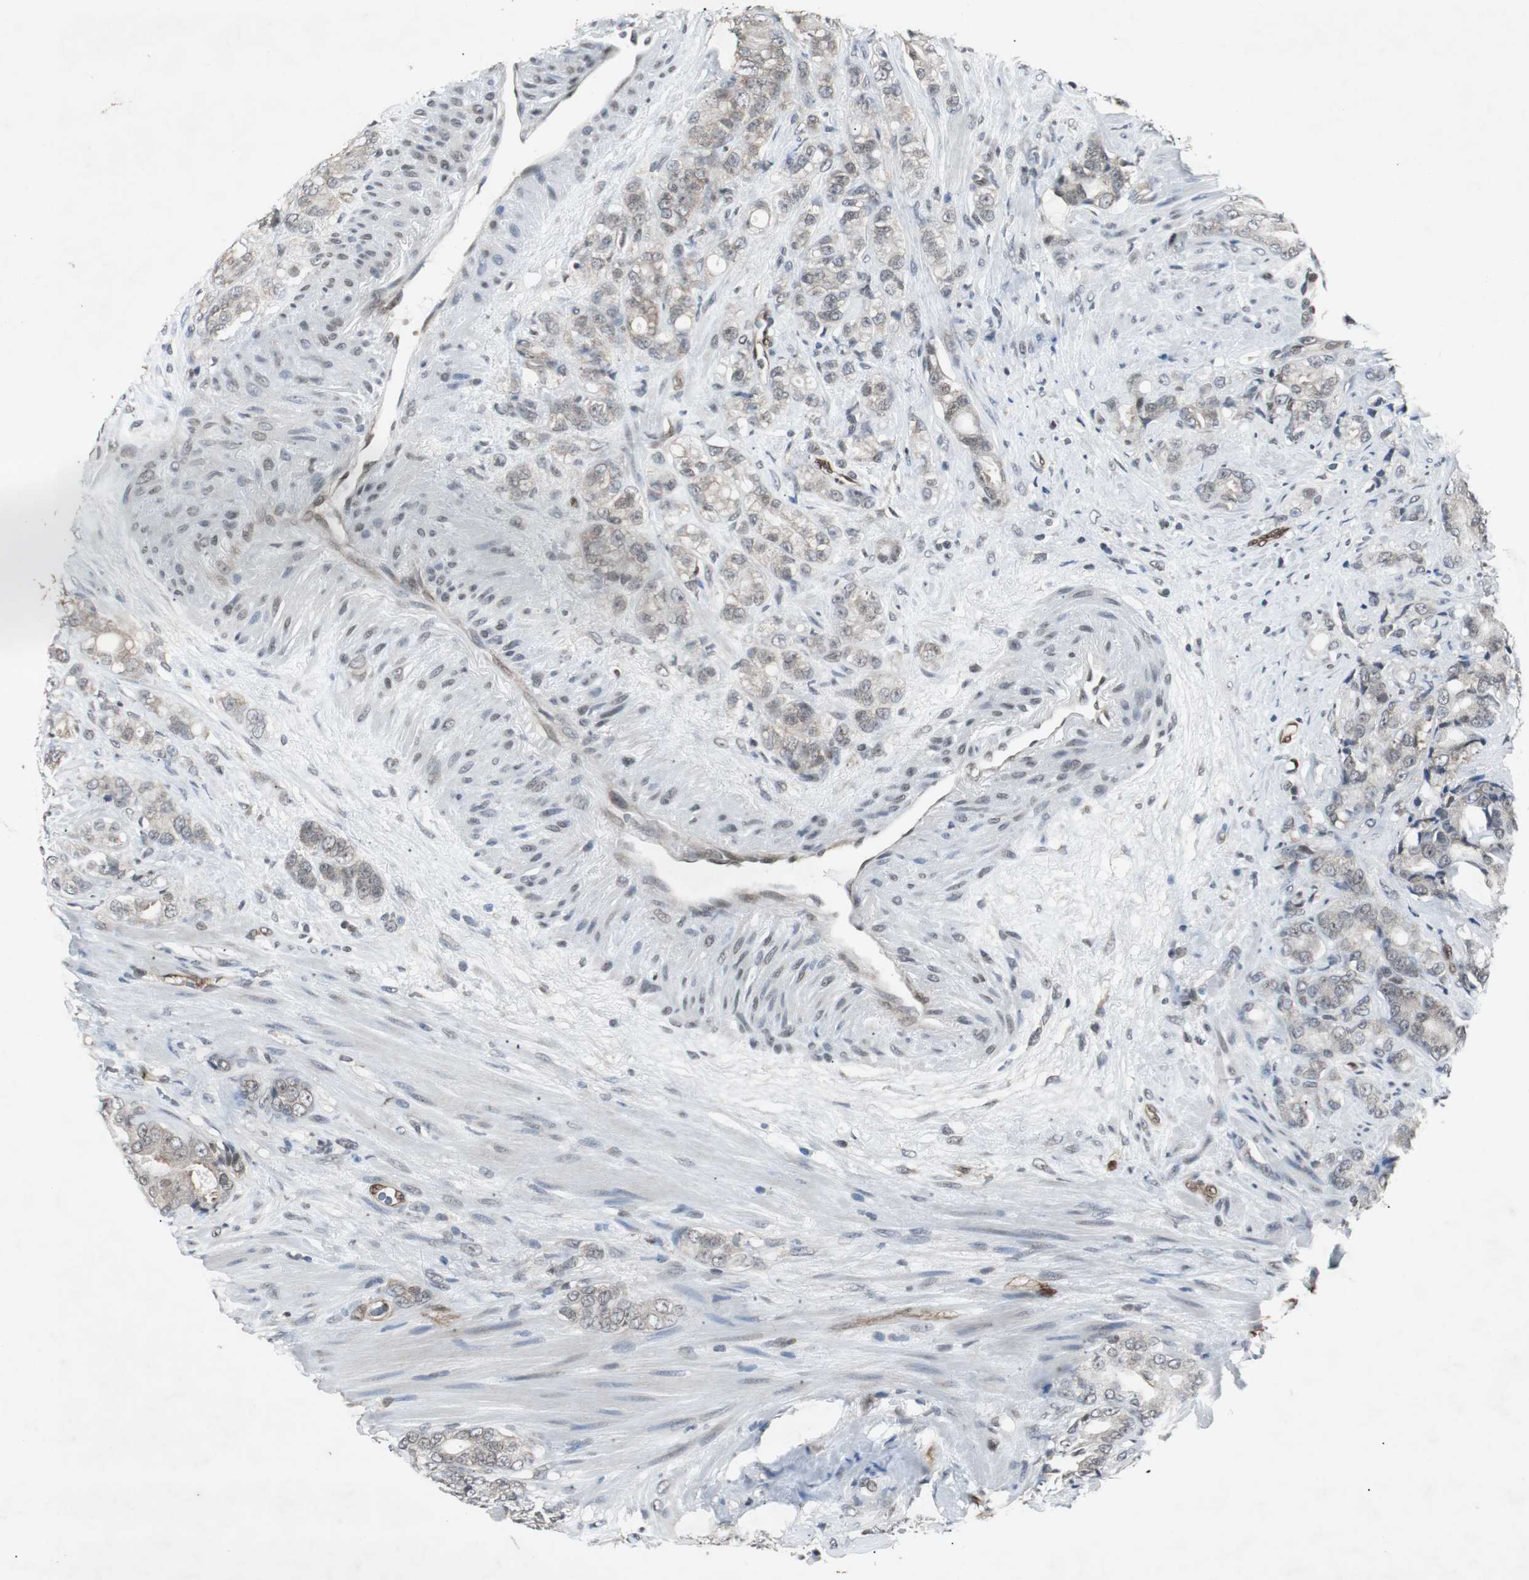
{"staining": {"intensity": "weak", "quantity": "25%-75%", "location": "cytoplasmic/membranous"}, "tissue": "prostate cancer", "cell_type": "Tumor cells", "image_type": "cancer", "snomed": [{"axis": "morphology", "description": "Adenocarcinoma, Low grade"}, {"axis": "topography", "description": "Prostate"}], "caption": "An image of human prostate low-grade adenocarcinoma stained for a protein shows weak cytoplasmic/membranous brown staining in tumor cells. (DAB (3,3'-diaminobenzidine) IHC, brown staining for protein, blue staining for nuclei).", "gene": "SMAD1", "patient": {"sex": "male", "age": 58}}